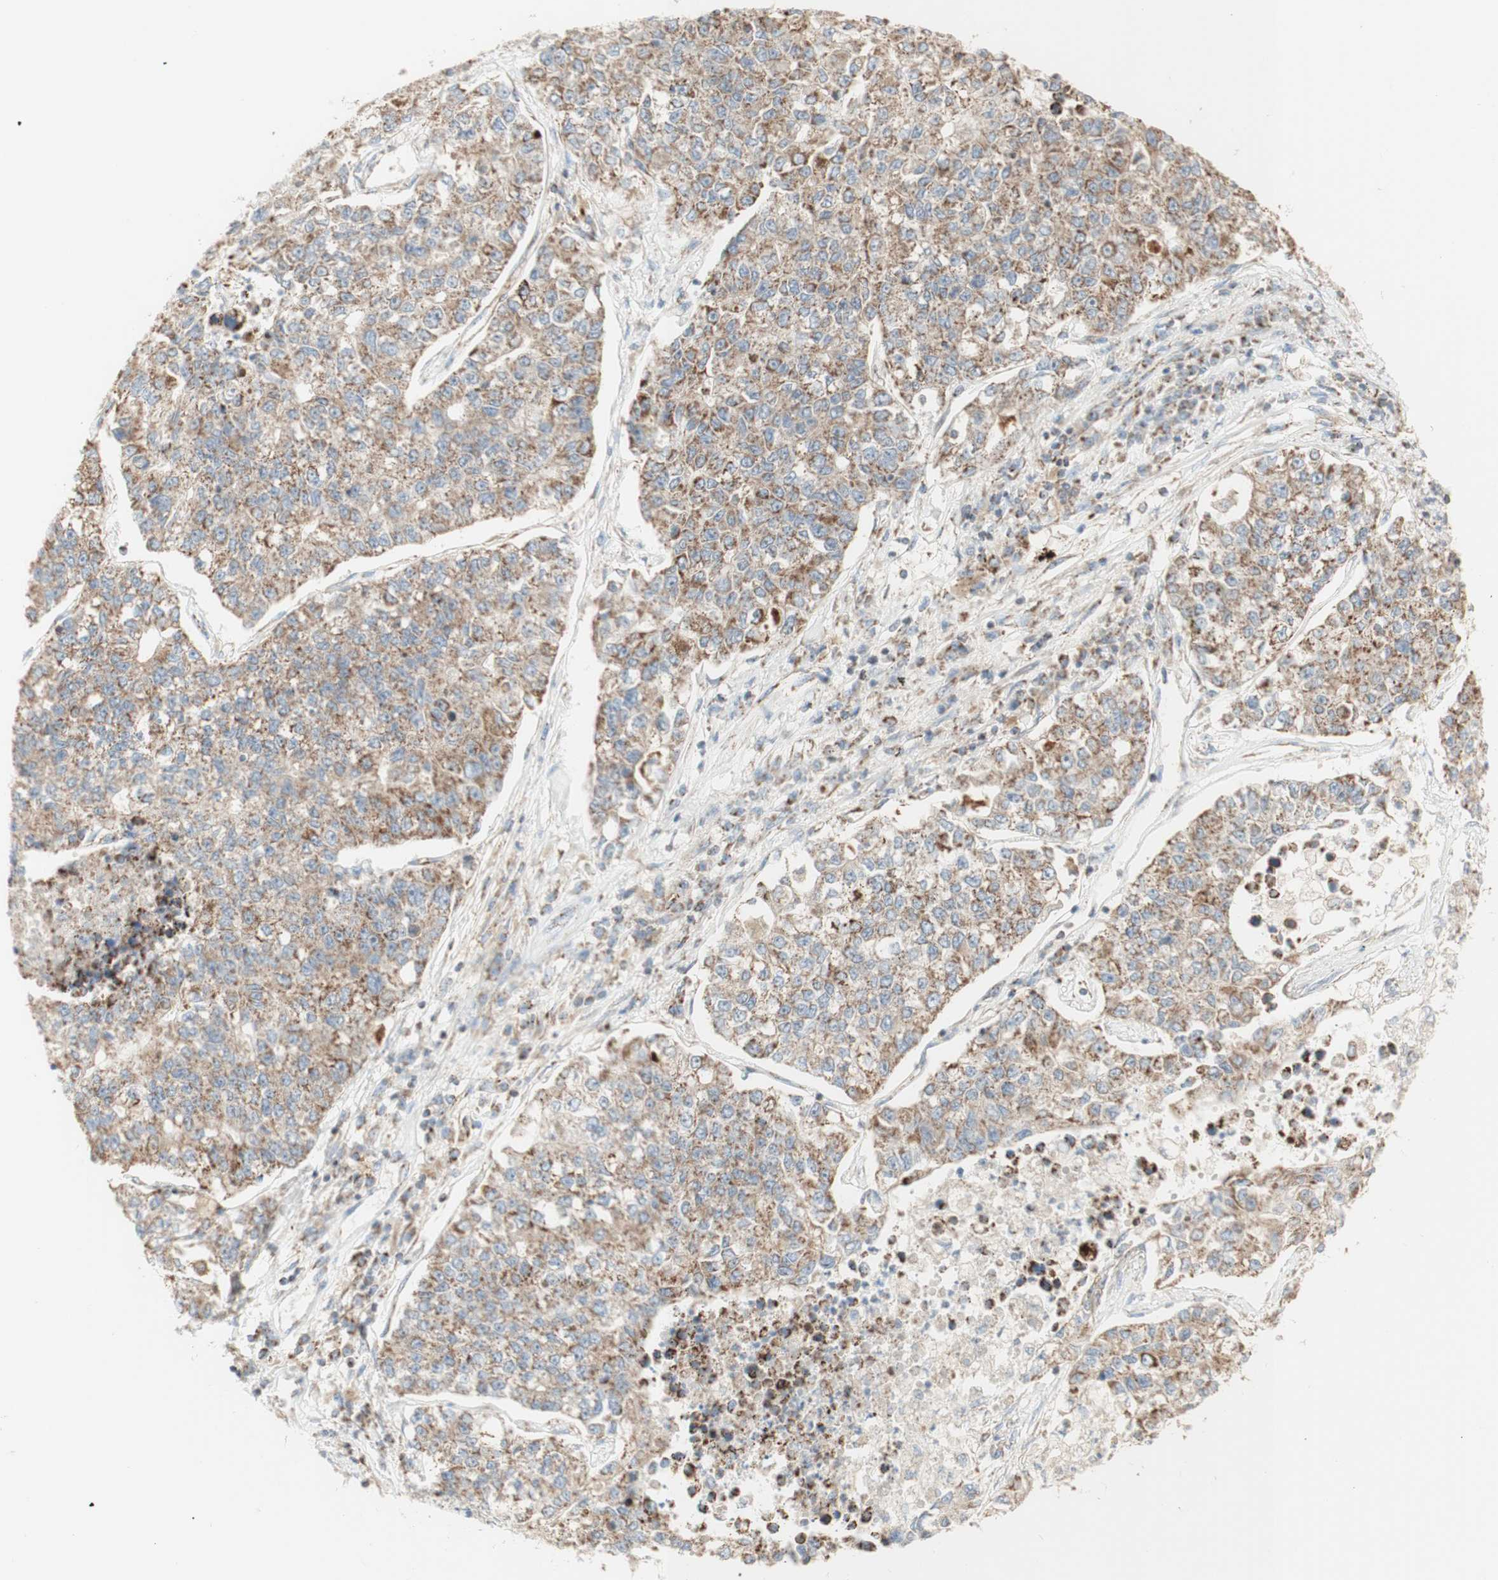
{"staining": {"intensity": "weak", "quantity": ">75%", "location": "cytoplasmic/membranous"}, "tissue": "lung cancer", "cell_type": "Tumor cells", "image_type": "cancer", "snomed": [{"axis": "morphology", "description": "Adenocarcinoma, NOS"}, {"axis": "topography", "description": "Lung"}], "caption": "This photomicrograph reveals adenocarcinoma (lung) stained with immunohistochemistry (IHC) to label a protein in brown. The cytoplasmic/membranous of tumor cells show weak positivity for the protein. Nuclei are counter-stained blue.", "gene": "LETM1", "patient": {"sex": "male", "age": 49}}